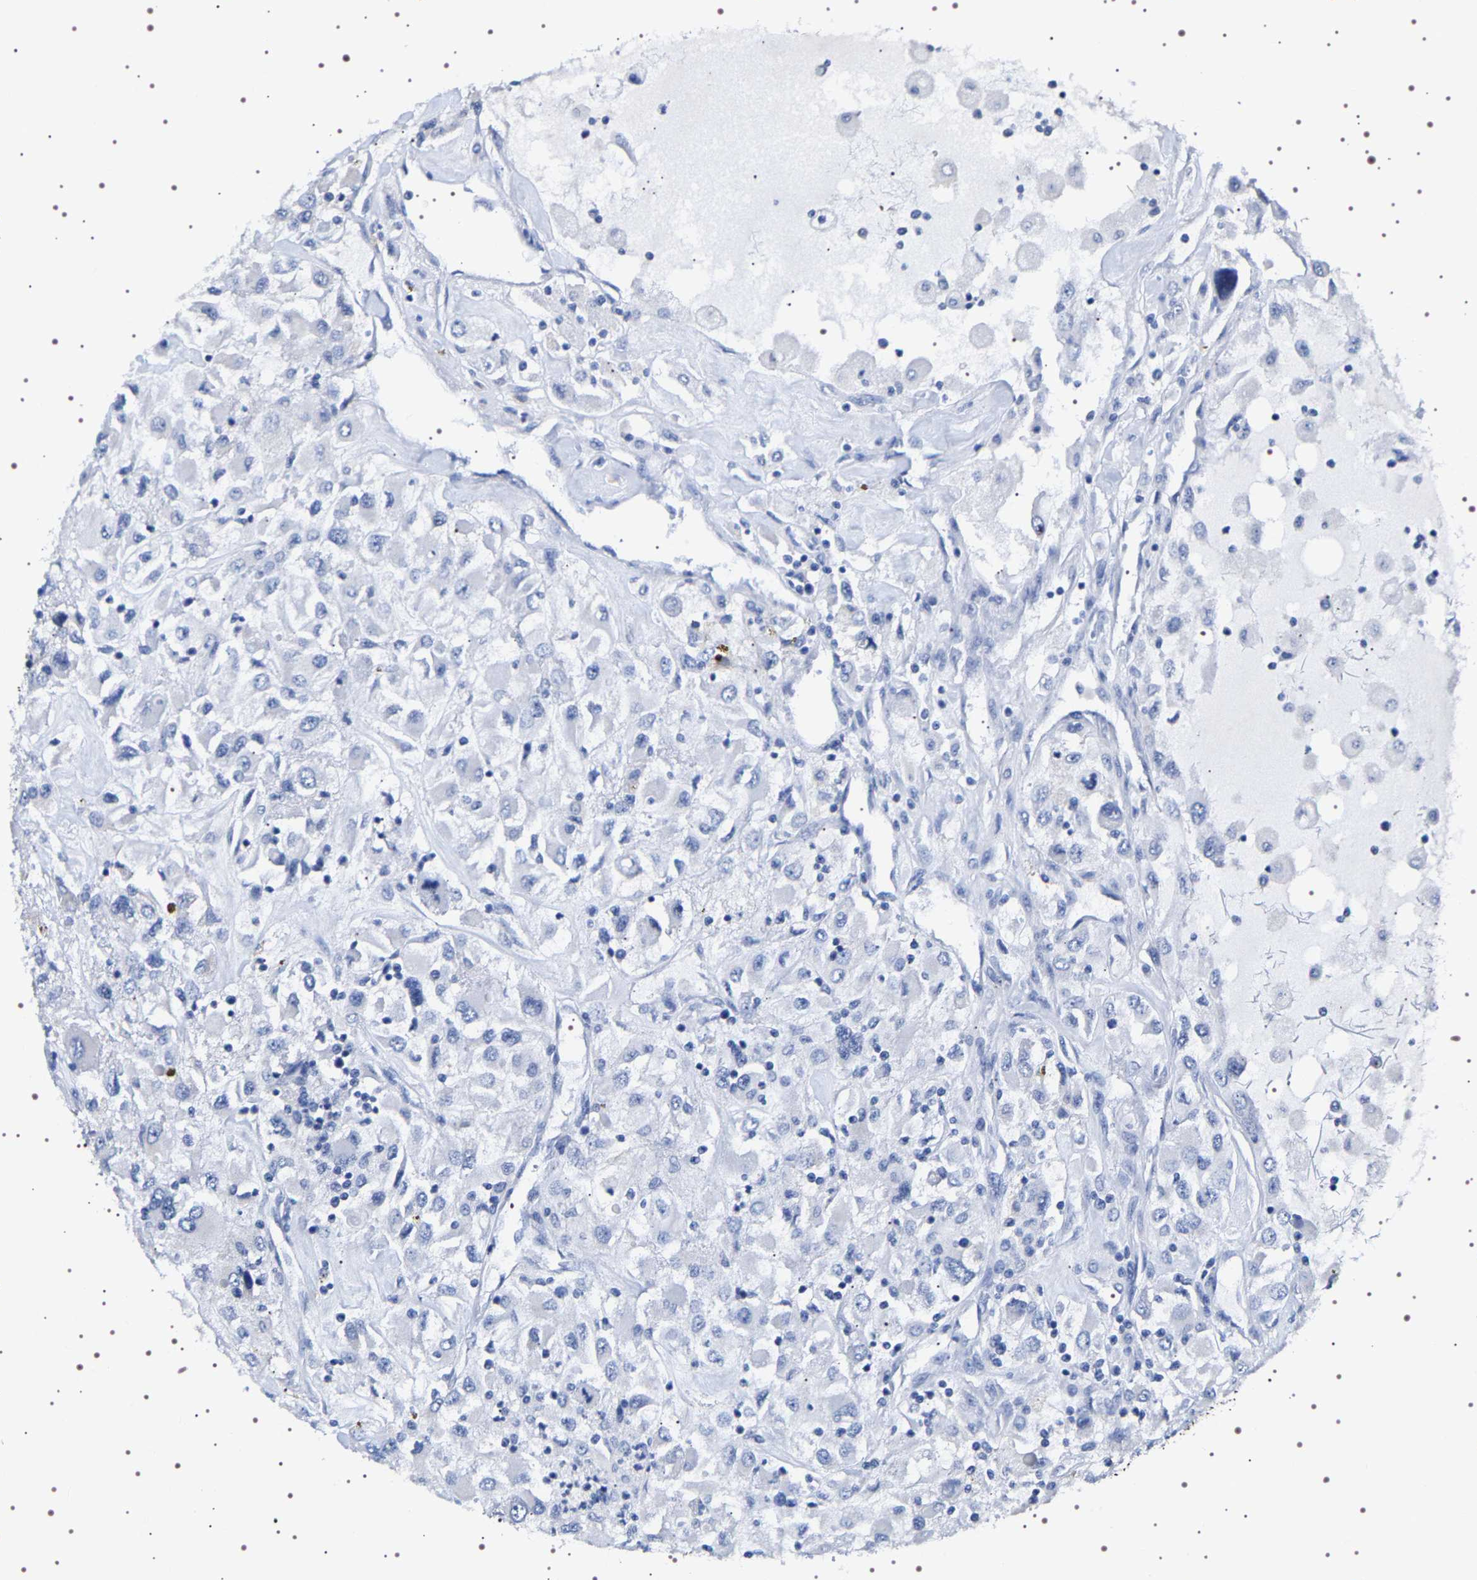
{"staining": {"intensity": "negative", "quantity": "none", "location": "none"}, "tissue": "renal cancer", "cell_type": "Tumor cells", "image_type": "cancer", "snomed": [{"axis": "morphology", "description": "Adenocarcinoma, NOS"}, {"axis": "topography", "description": "Kidney"}], "caption": "An image of human renal adenocarcinoma is negative for staining in tumor cells.", "gene": "UBQLN3", "patient": {"sex": "female", "age": 52}}